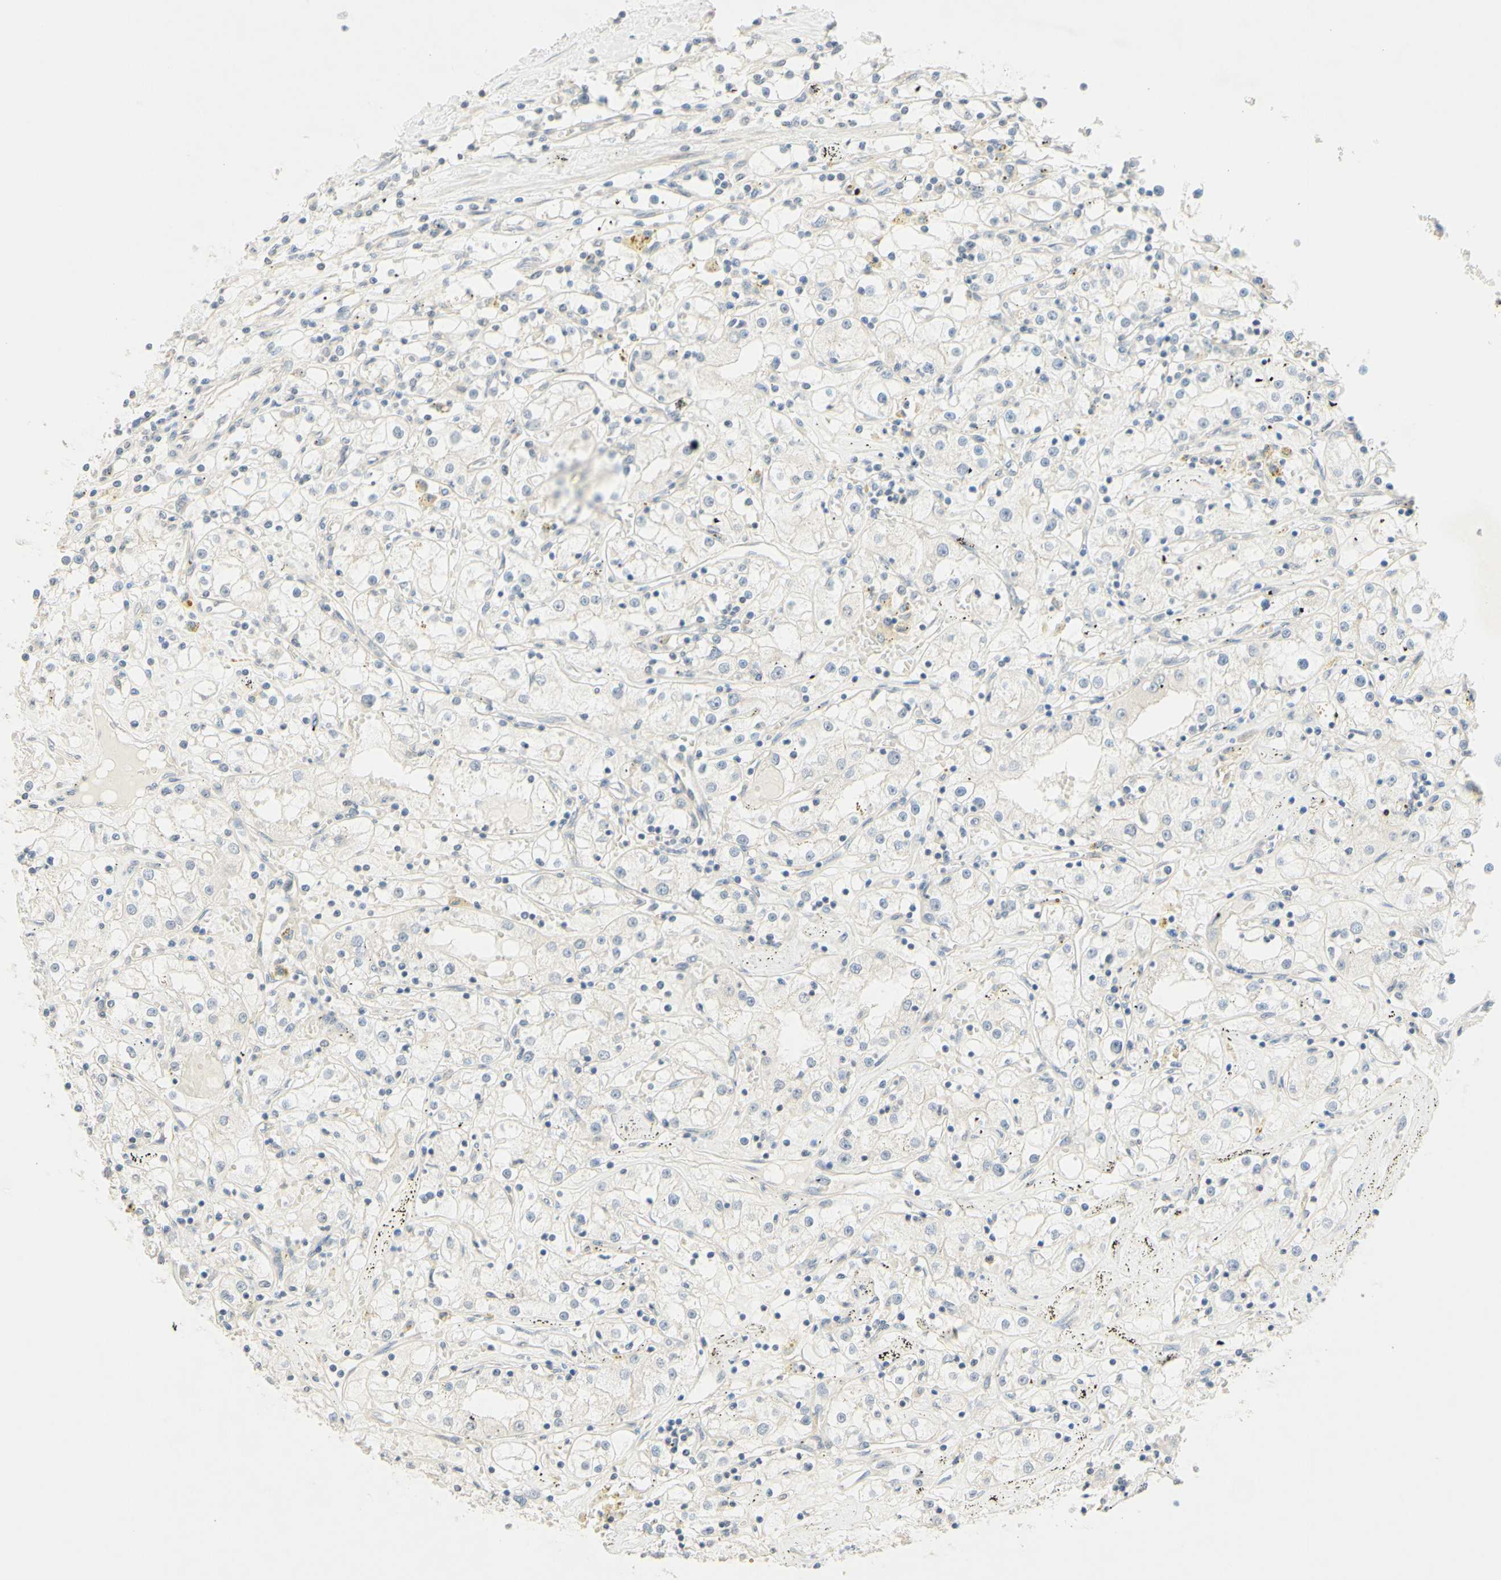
{"staining": {"intensity": "negative", "quantity": "none", "location": "none"}, "tissue": "renal cancer", "cell_type": "Tumor cells", "image_type": "cancer", "snomed": [{"axis": "morphology", "description": "Adenocarcinoma, NOS"}, {"axis": "topography", "description": "Kidney"}], "caption": "Photomicrograph shows no protein positivity in tumor cells of adenocarcinoma (renal) tissue.", "gene": "MAG", "patient": {"sex": "male", "age": 56}}